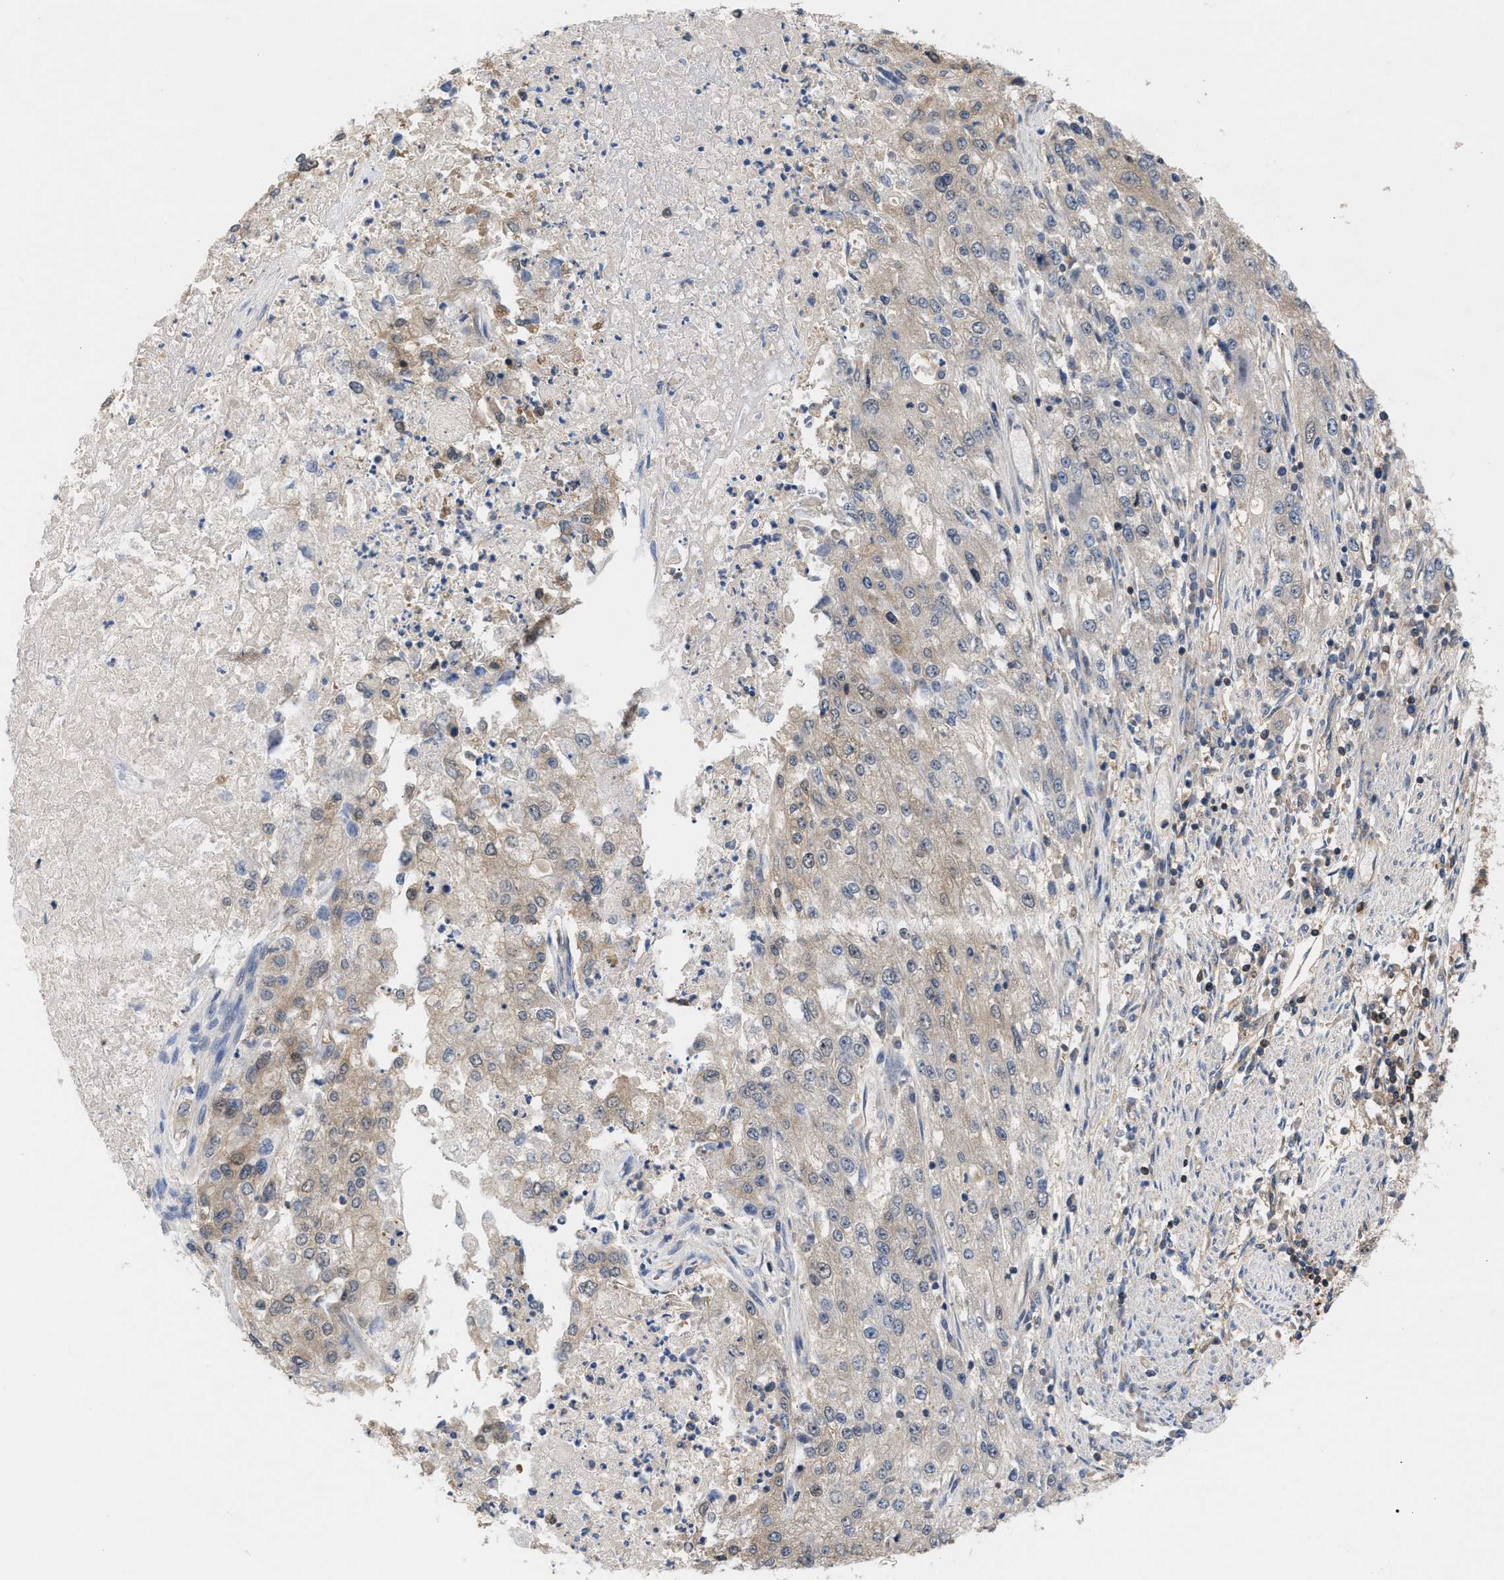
{"staining": {"intensity": "weak", "quantity": "25%-75%", "location": "cytoplasmic/membranous"}, "tissue": "endometrial cancer", "cell_type": "Tumor cells", "image_type": "cancer", "snomed": [{"axis": "morphology", "description": "Adenocarcinoma, NOS"}, {"axis": "topography", "description": "Endometrium"}], "caption": "Protein analysis of endometrial cancer tissue exhibits weak cytoplasmic/membranous positivity in about 25%-75% of tumor cells.", "gene": "GLOD4", "patient": {"sex": "female", "age": 49}}